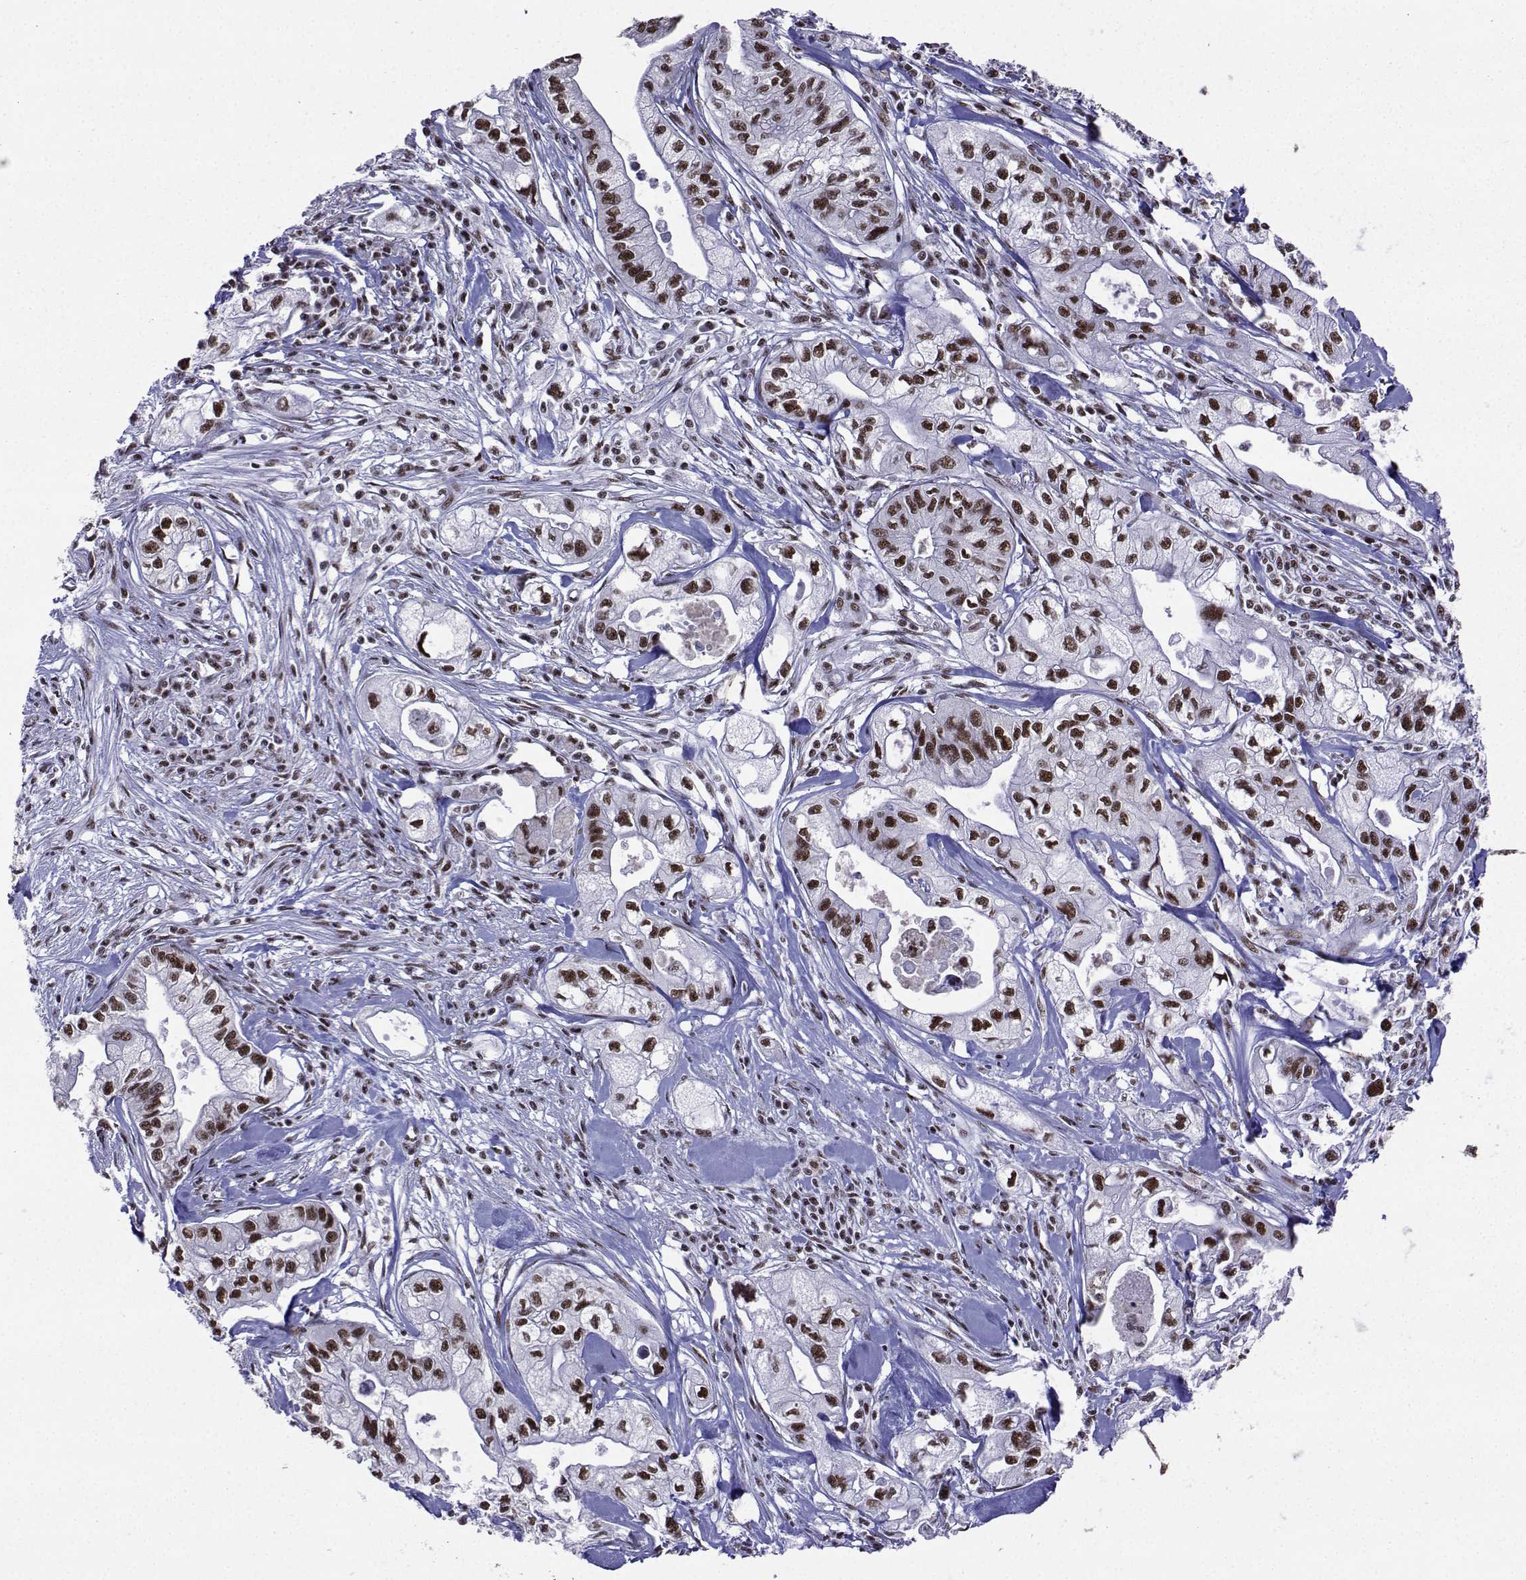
{"staining": {"intensity": "strong", "quantity": "25%-75%", "location": "nuclear"}, "tissue": "pancreatic cancer", "cell_type": "Tumor cells", "image_type": "cancer", "snomed": [{"axis": "morphology", "description": "Adenocarcinoma, NOS"}, {"axis": "topography", "description": "Pancreas"}], "caption": "A histopathology image of pancreatic adenocarcinoma stained for a protein demonstrates strong nuclear brown staining in tumor cells.", "gene": "SNRPB2", "patient": {"sex": "male", "age": 70}}